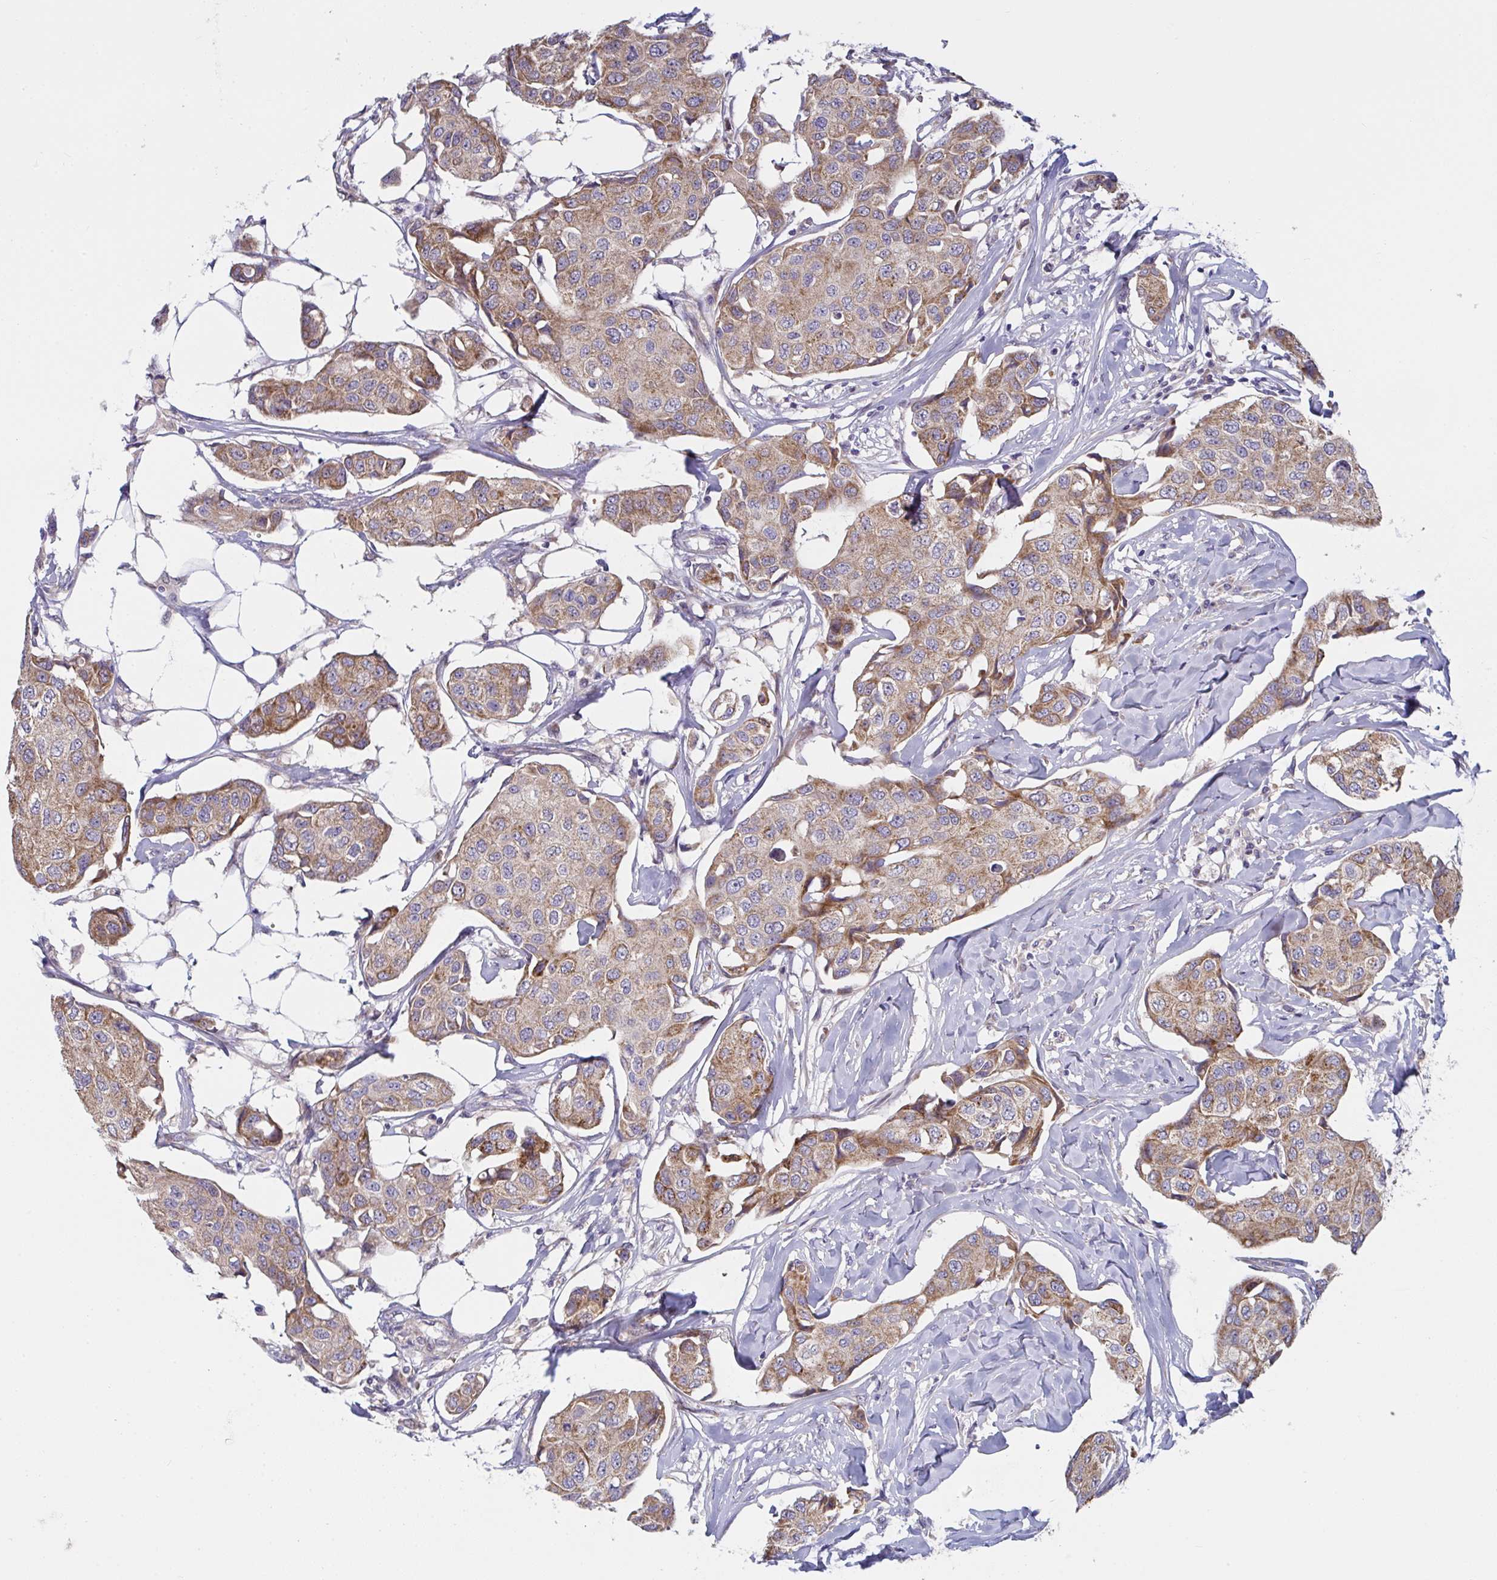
{"staining": {"intensity": "moderate", "quantity": ">75%", "location": "cytoplasmic/membranous"}, "tissue": "breast cancer", "cell_type": "Tumor cells", "image_type": "cancer", "snomed": [{"axis": "morphology", "description": "Duct carcinoma"}, {"axis": "topography", "description": "Breast"}, {"axis": "topography", "description": "Lymph node"}], "caption": "Immunohistochemical staining of breast cancer (intraductal carcinoma) reveals medium levels of moderate cytoplasmic/membranous protein positivity in approximately >75% of tumor cells.", "gene": "MRPS2", "patient": {"sex": "female", "age": 80}}